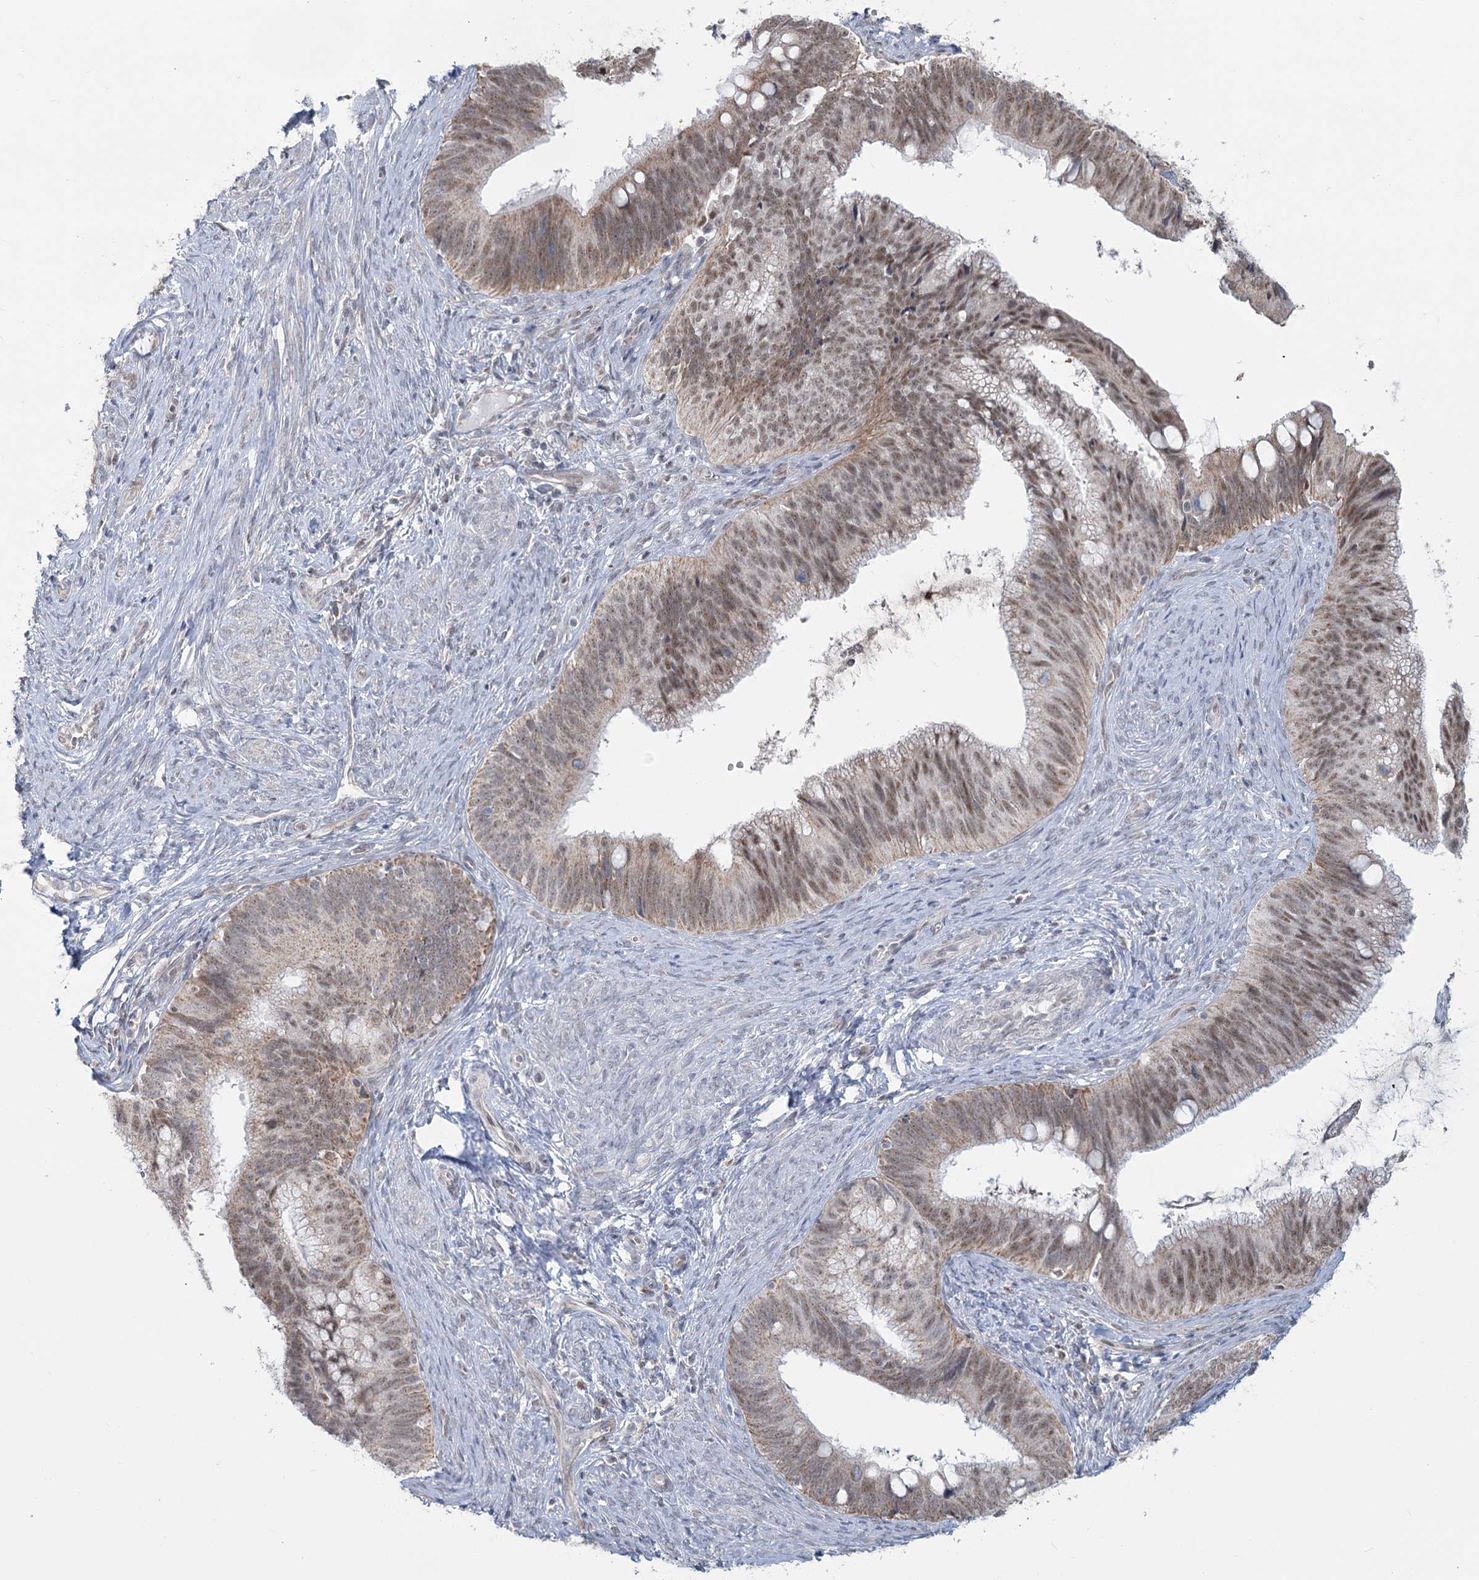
{"staining": {"intensity": "moderate", "quantity": ">75%", "location": "nuclear"}, "tissue": "cervical cancer", "cell_type": "Tumor cells", "image_type": "cancer", "snomed": [{"axis": "morphology", "description": "Adenocarcinoma, NOS"}, {"axis": "topography", "description": "Cervix"}], "caption": "IHC of cervical cancer (adenocarcinoma) displays medium levels of moderate nuclear positivity in approximately >75% of tumor cells.", "gene": "MTG1", "patient": {"sex": "female", "age": 42}}